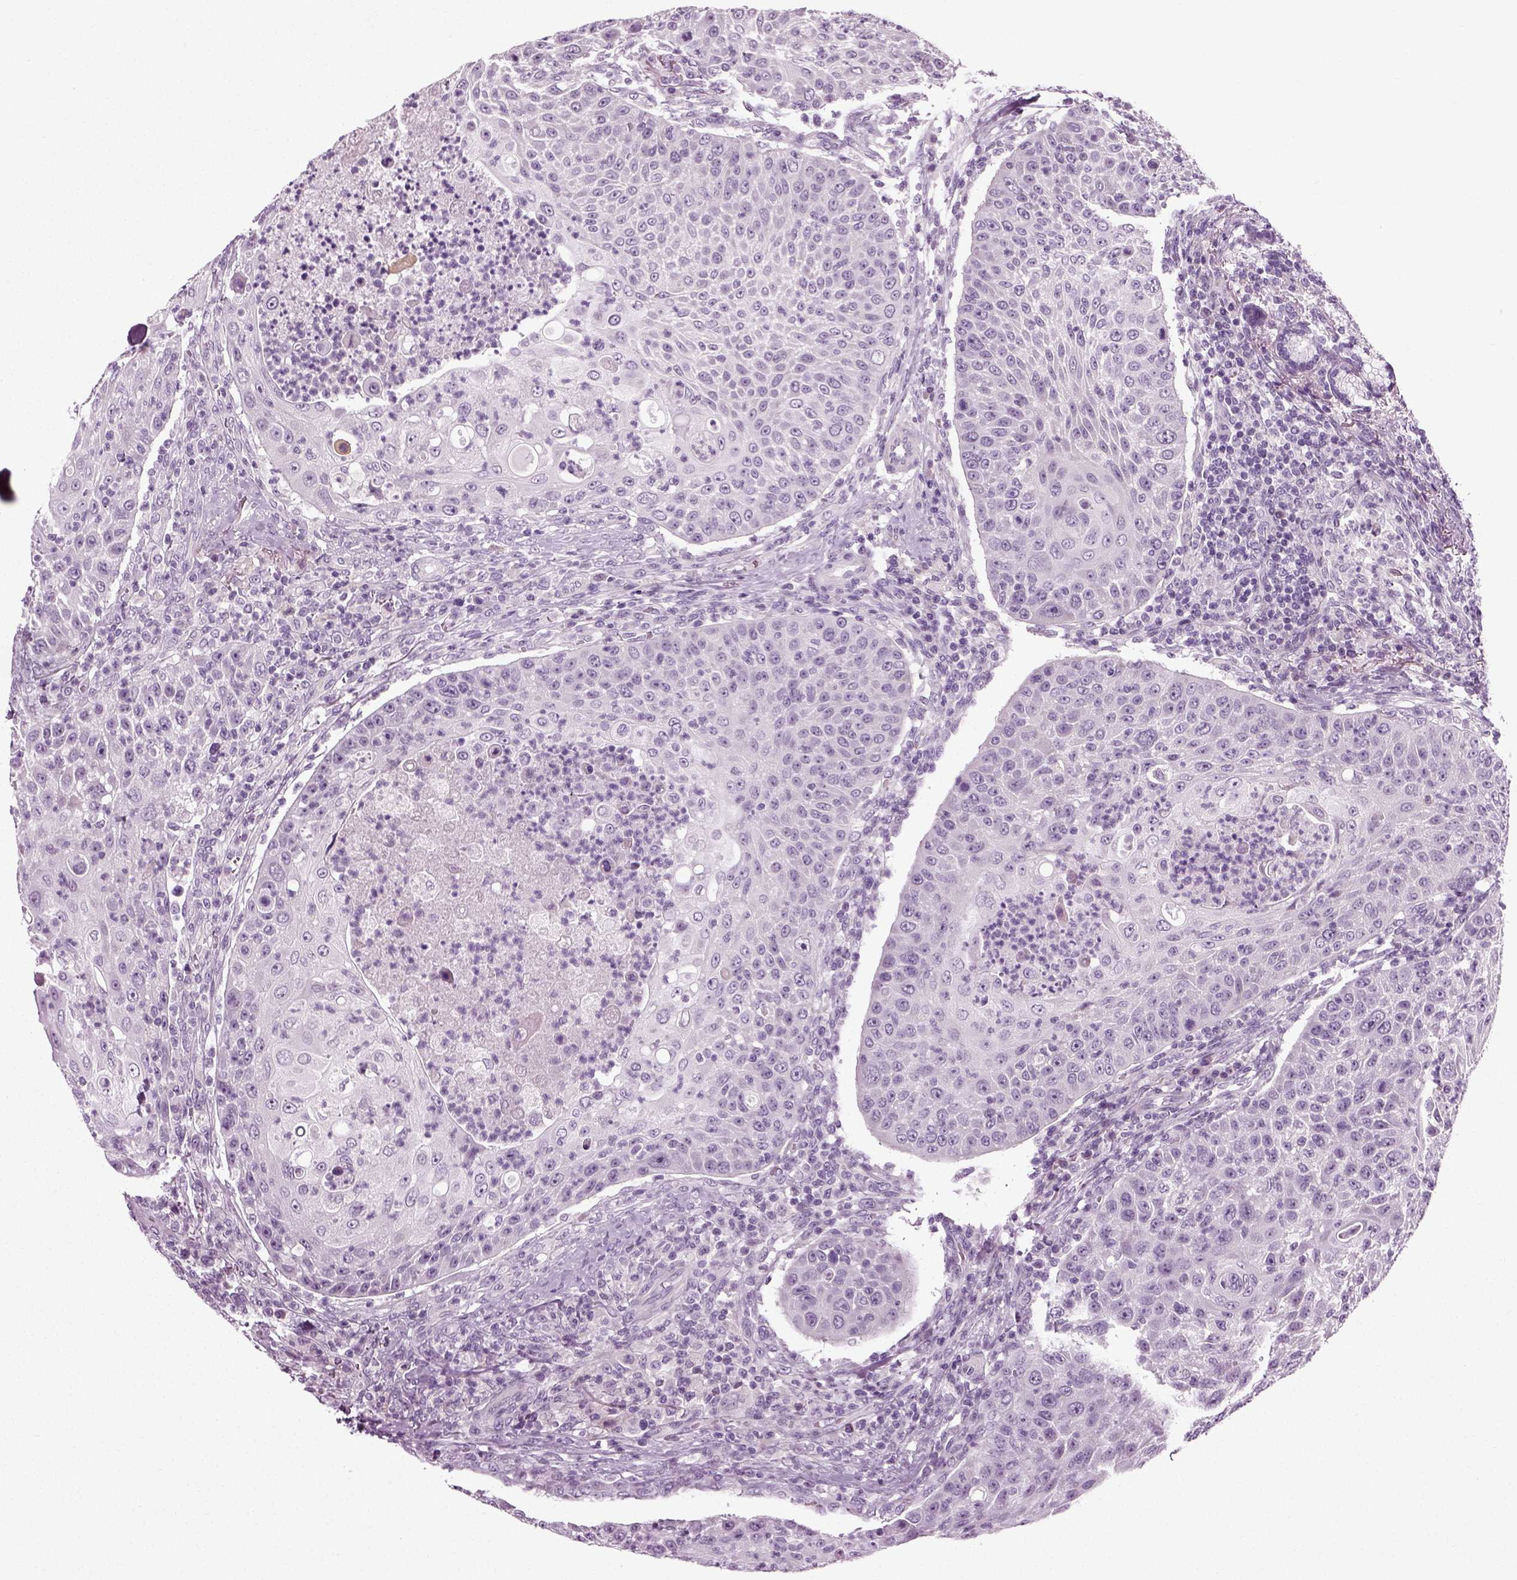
{"staining": {"intensity": "negative", "quantity": "none", "location": "none"}, "tissue": "head and neck cancer", "cell_type": "Tumor cells", "image_type": "cancer", "snomed": [{"axis": "morphology", "description": "Squamous cell carcinoma, NOS"}, {"axis": "topography", "description": "Head-Neck"}], "caption": "Tumor cells show no significant protein expression in head and neck squamous cell carcinoma.", "gene": "SCG5", "patient": {"sex": "male", "age": 69}}